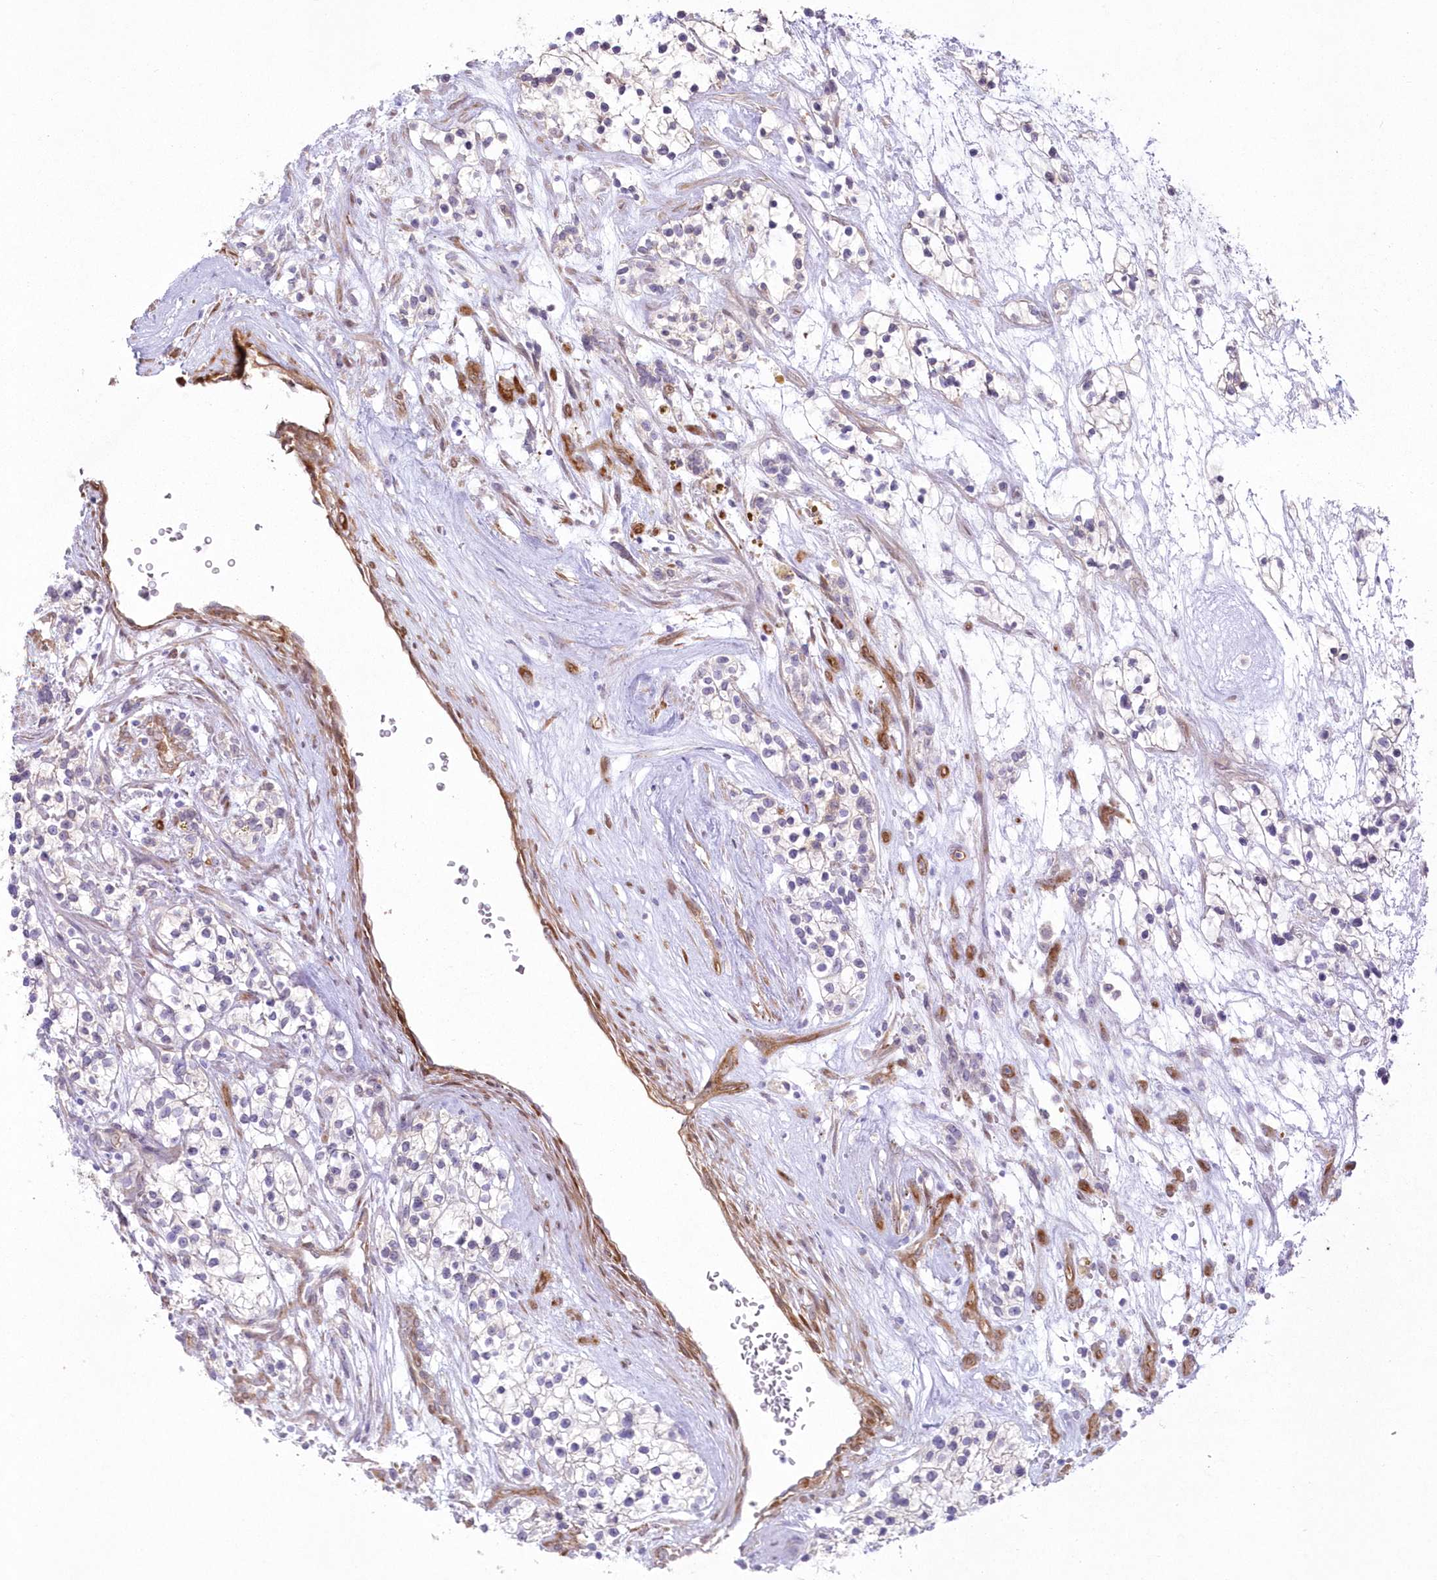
{"staining": {"intensity": "negative", "quantity": "none", "location": "none"}, "tissue": "renal cancer", "cell_type": "Tumor cells", "image_type": "cancer", "snomed": [{"axis": "morphology", "description": "Adenocarcinoma, NOS"}, {"axis": "topography", "description": "Kidney"}], "caption": "Immunohistochemistry photomicrograph of neoplastic tissue: adenocarcinoma (renal) stained with DAB reveals no significant protein positivity in tumor cells.", "gene": "SH3PXD2B", "patient": {"sex": "female", "age": 57}}